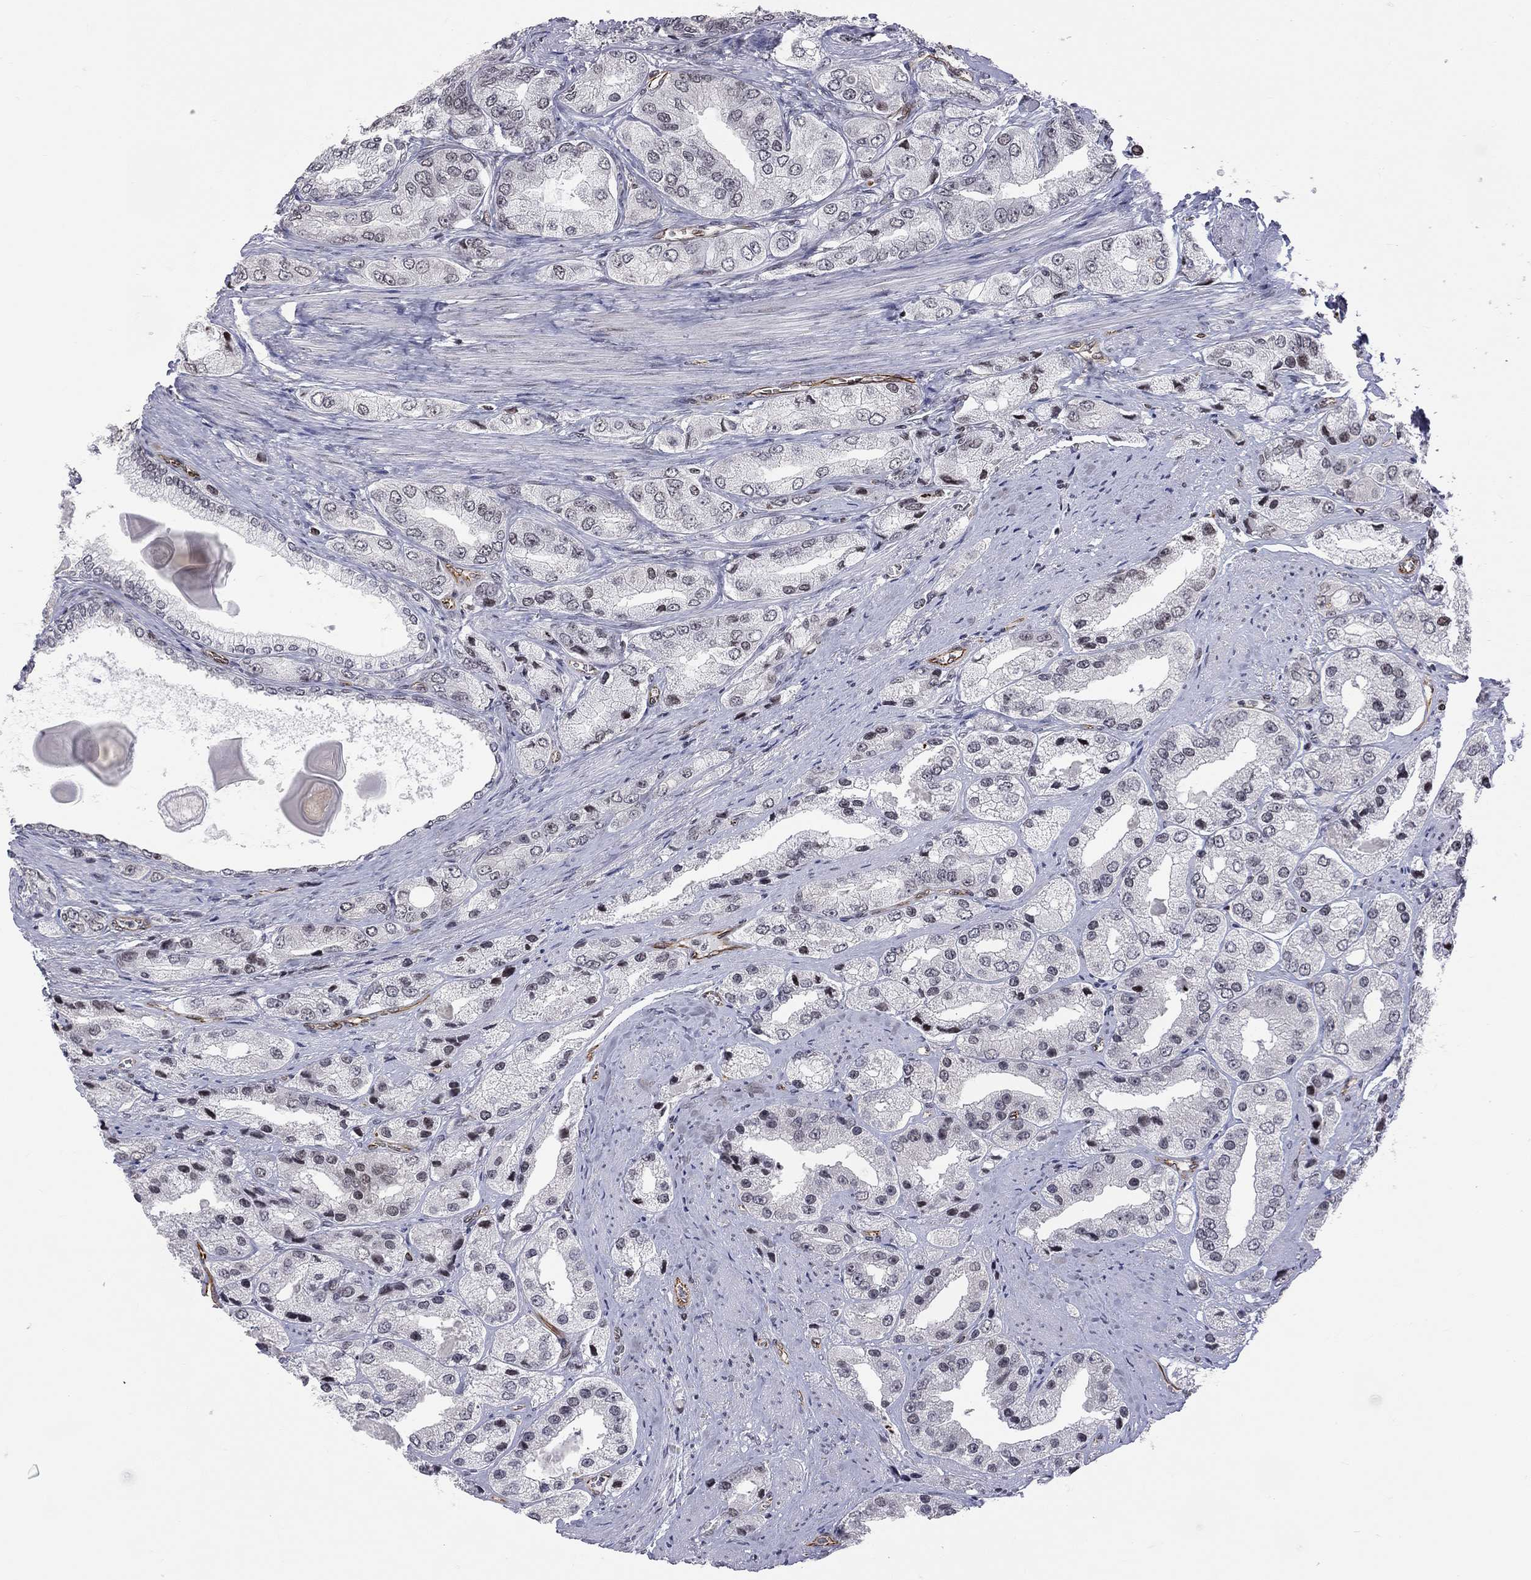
{"staining": {"intensity": "negative", "quantity": "none", "location": "none"}, "tissue": "prostate cancer", "cell_type": "Tumor cells", "image_type": "cancer", "snomed": [{"axis": "morphology", "description": "Adenocarcinoma, Low grade"}, {"axis": "topography", "description": "Prostate"}], "caption": "IHC micrograph of neoplastic tissue: human prostate cancer stained with DAB exhibits no significant protein expression in tumor cells.", "gene": "MTNR1B", "patient": {"sex": "male", "age": 69}}